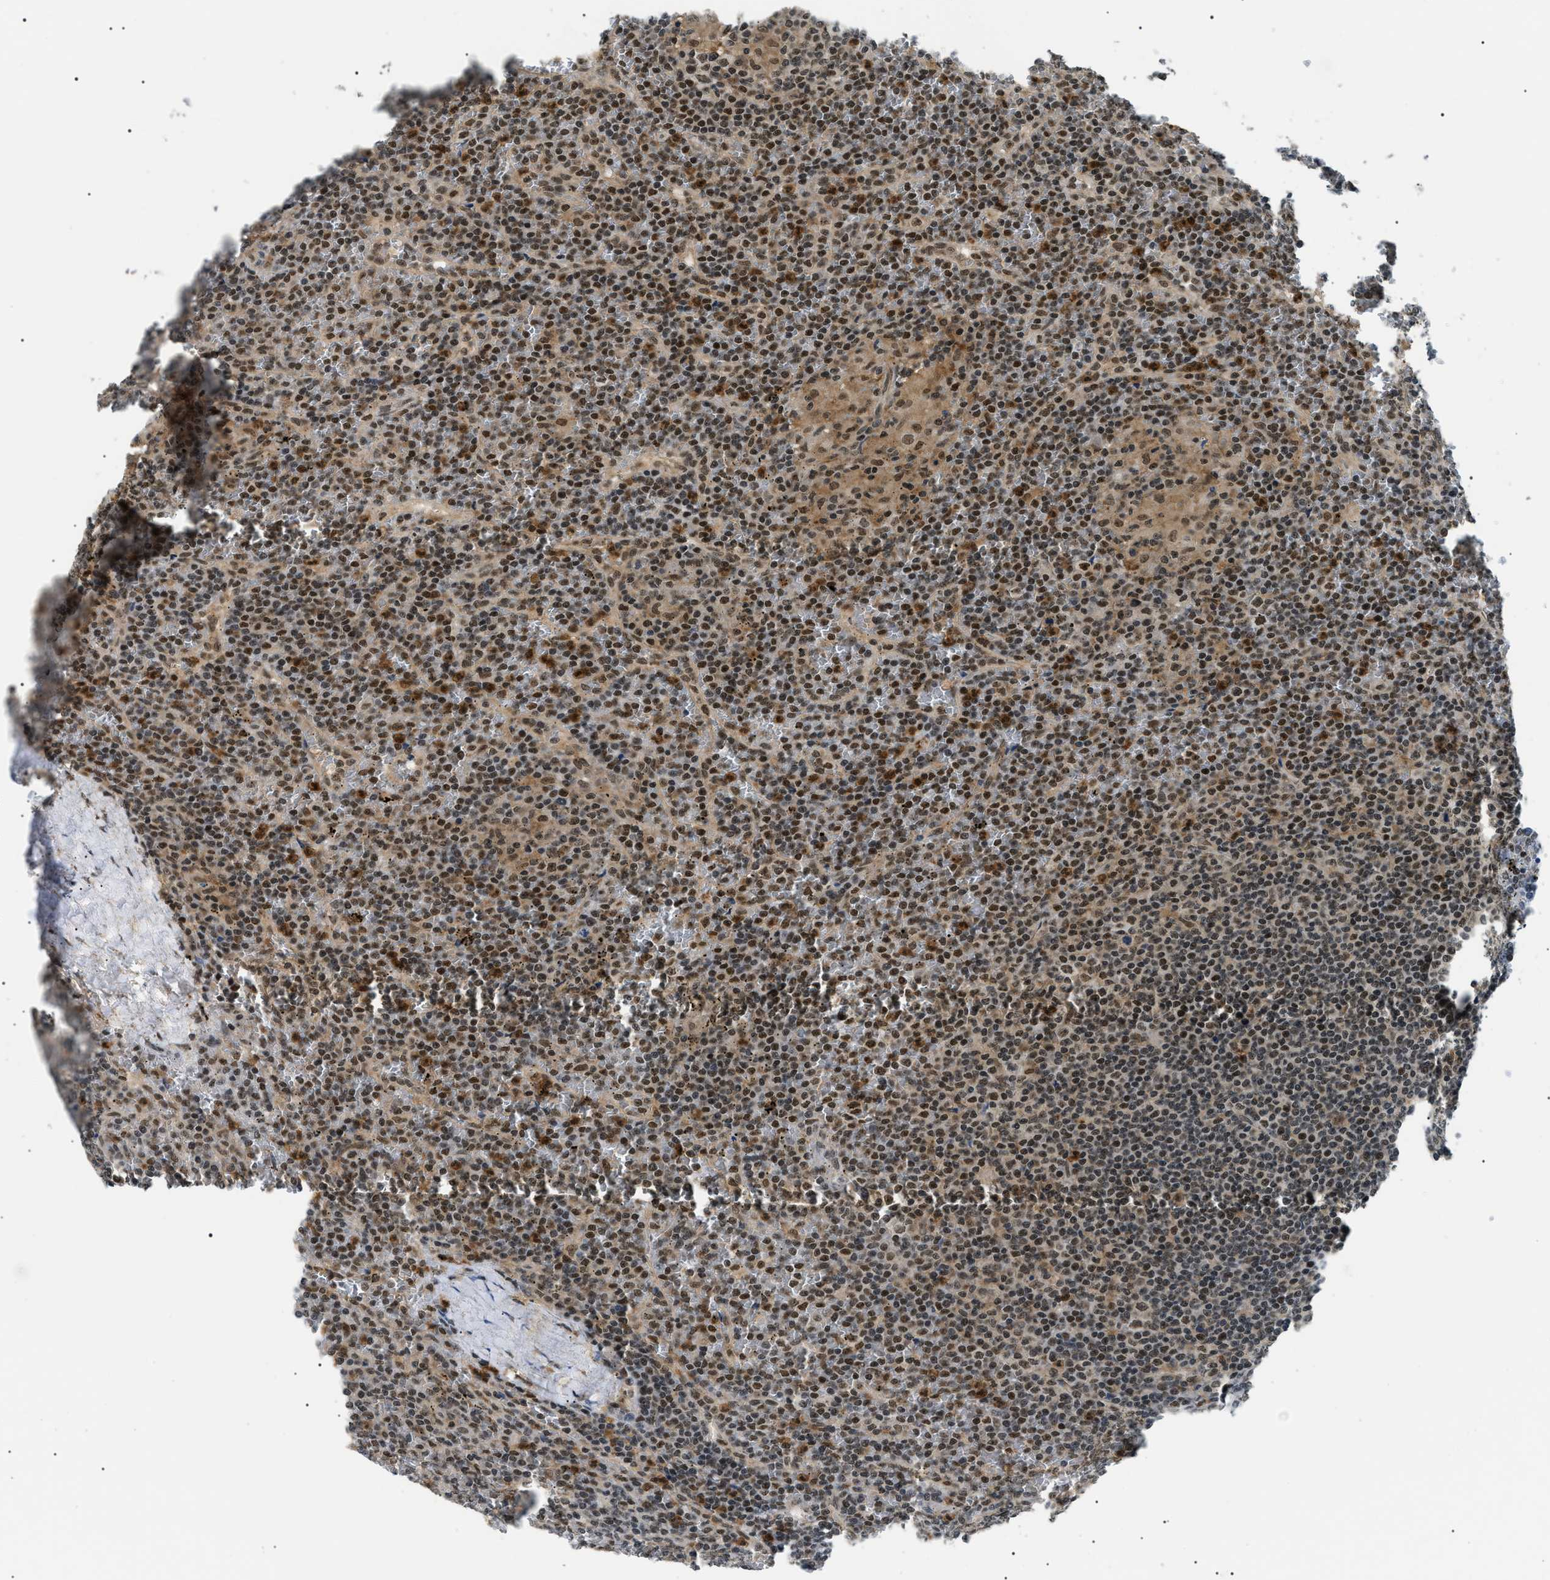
{"staining": {"intensity": "moderate", "quantity": ">75%", "location": "nuclear"}, "tissue": "lymphoma", "cell_type": "Tumor cells", "image_type": "cancer", "snomed": [{"axis": "morphology", "description": "Malignant lymphoma, non-Hodgkin's type, Low grade"}, {"axis": "topography", "description": "Spleen"}], "caption": "Moderate nuclear staining for a protein is seen in about >75% of tumor cells of low-grade malignant lymphoma, non-Hodgkin's type using IHC.", "gene": "RBM15", "patient": {"sex": "female", "age": 19}}